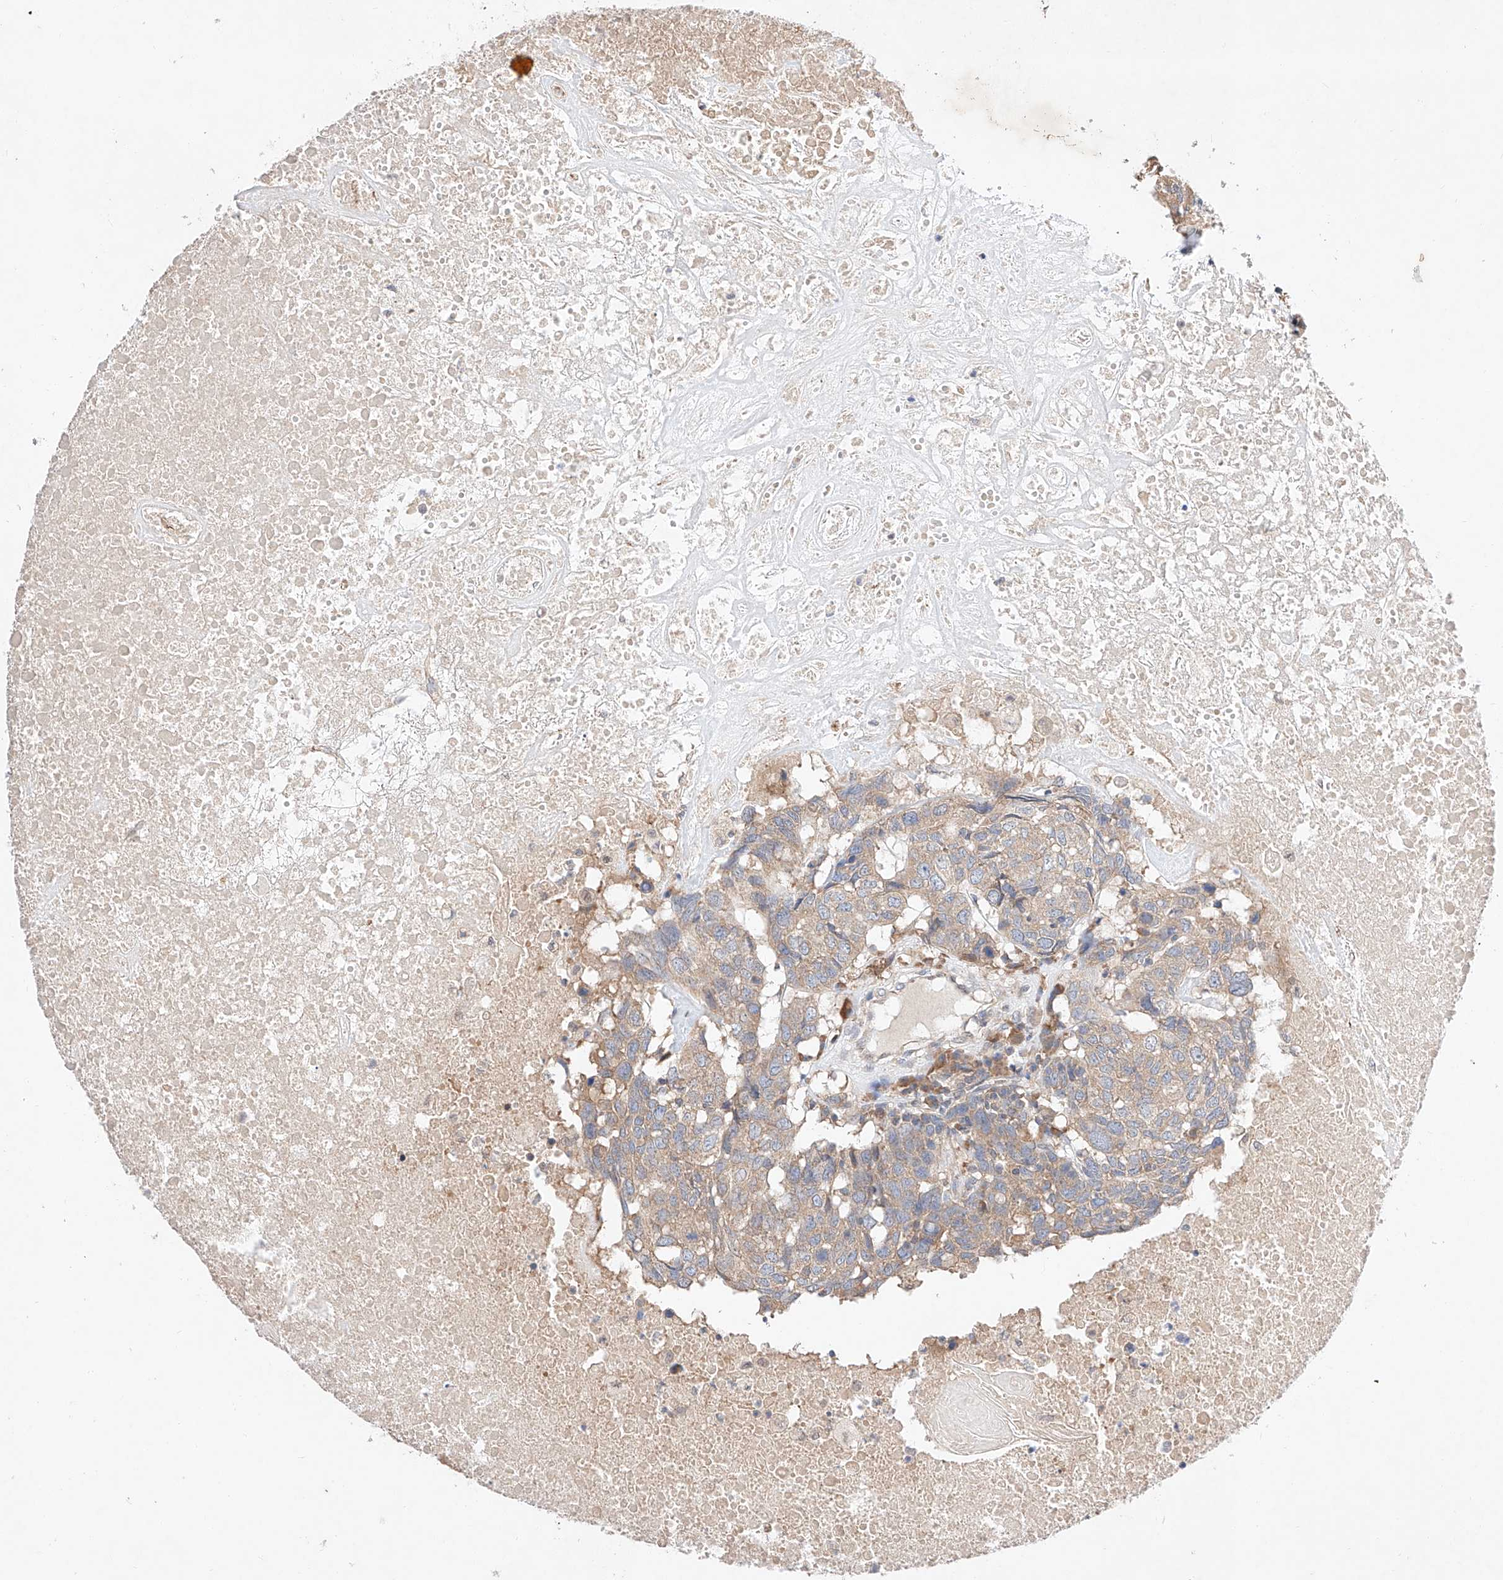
{"staining": {"intensity": "moderate", "quantity": ">75%", "location": "cytoplasmic/membranous"}, "tissue": "head and neck cancer", "cell_type": "Tumor cells", "image_type": "cancer", "snomed": [{"axis": "morphology", "description": "Squamous cell carcinoma, NOS"}, {"axis": "topography", "description": "Head-Neck"}], "caption": "The histopathology image demonstrates immunohistochemical staining of squamous cell carcinoma (head and neck). There is moderate cytoplasmic/membranous expression is seen in about >75% of tumor cells. The protein is shown in brown color, while the nuclei are stained blue.", "gene": "C6orf118", "patient": {"sex": "male", "age": 66}}